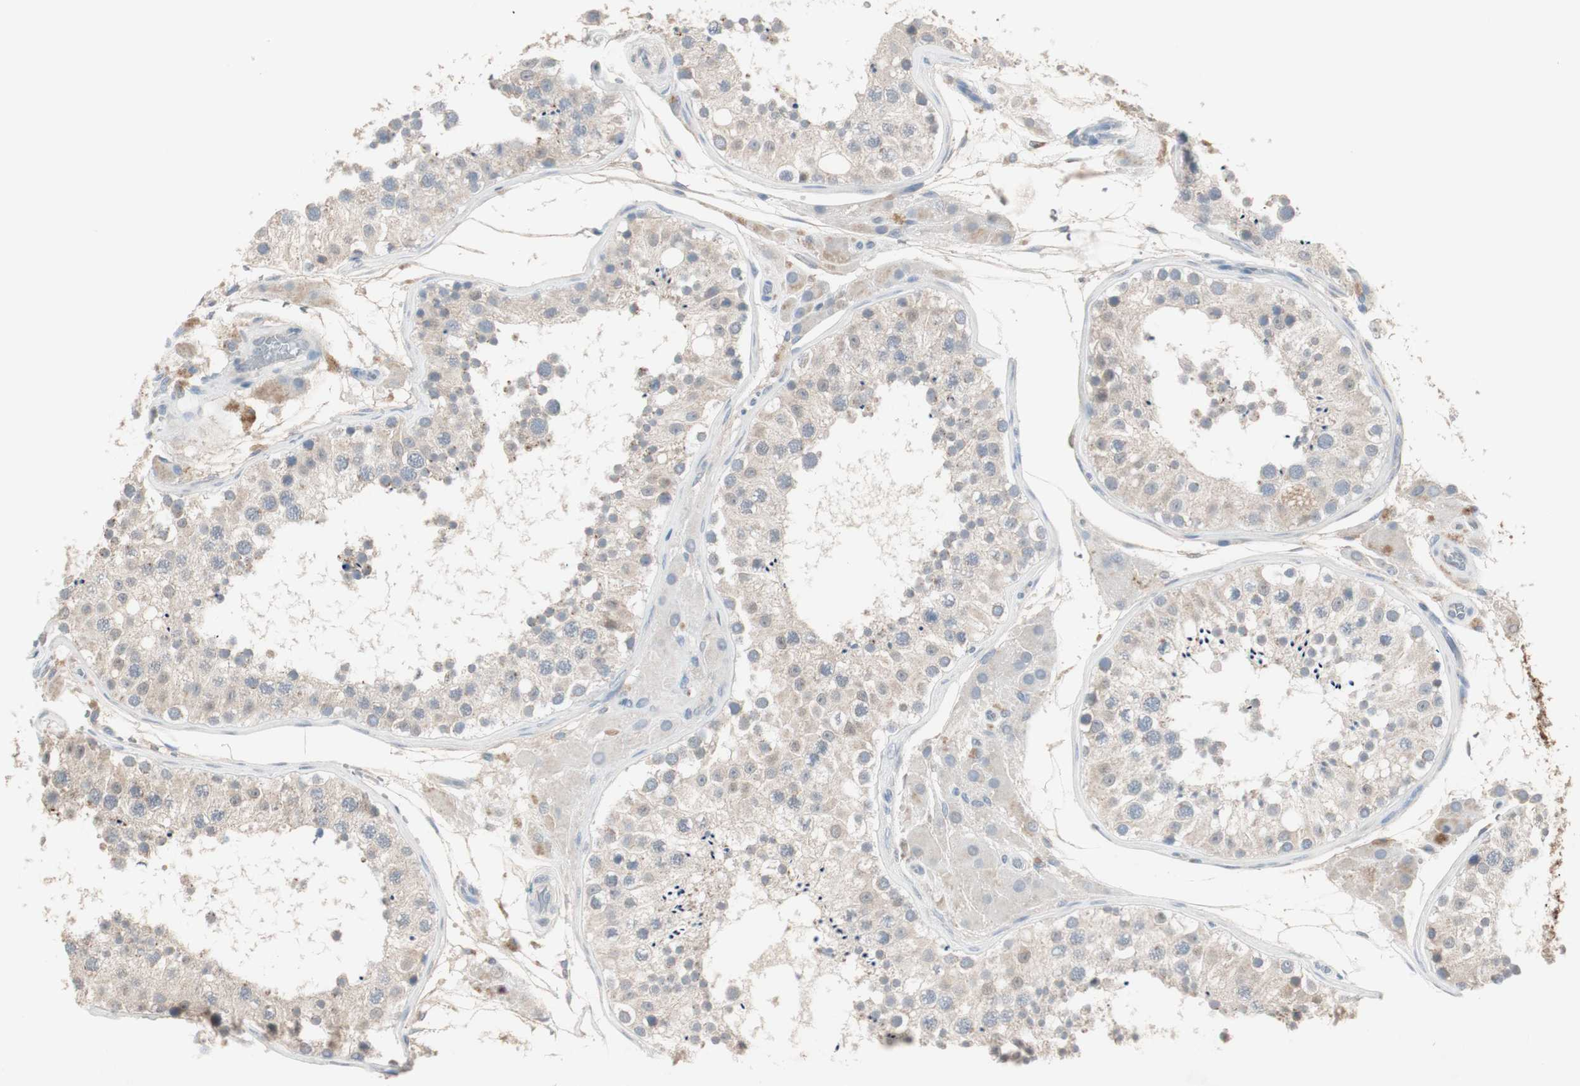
{"staining": {"intensity": "weak", "quantity": ">75%", "location": "cytoplasmic/membranous"}, "tissue": "testis", "cell_type": "Cells in seminiferous ducts", "image_type": "normal", "snomed": [{"axis": "morphology", "description": "Normal tissue, NOS"}, {"axis": "topography", "description": "Testis"}], "caption": "The image exhibits a brown stain indicating the presence of a protein in the cytoplasmic/membranous of cells in seminiferous ducts in testis.", "gene": "KHK", "patient": {"sex": "male", "age": 26}}